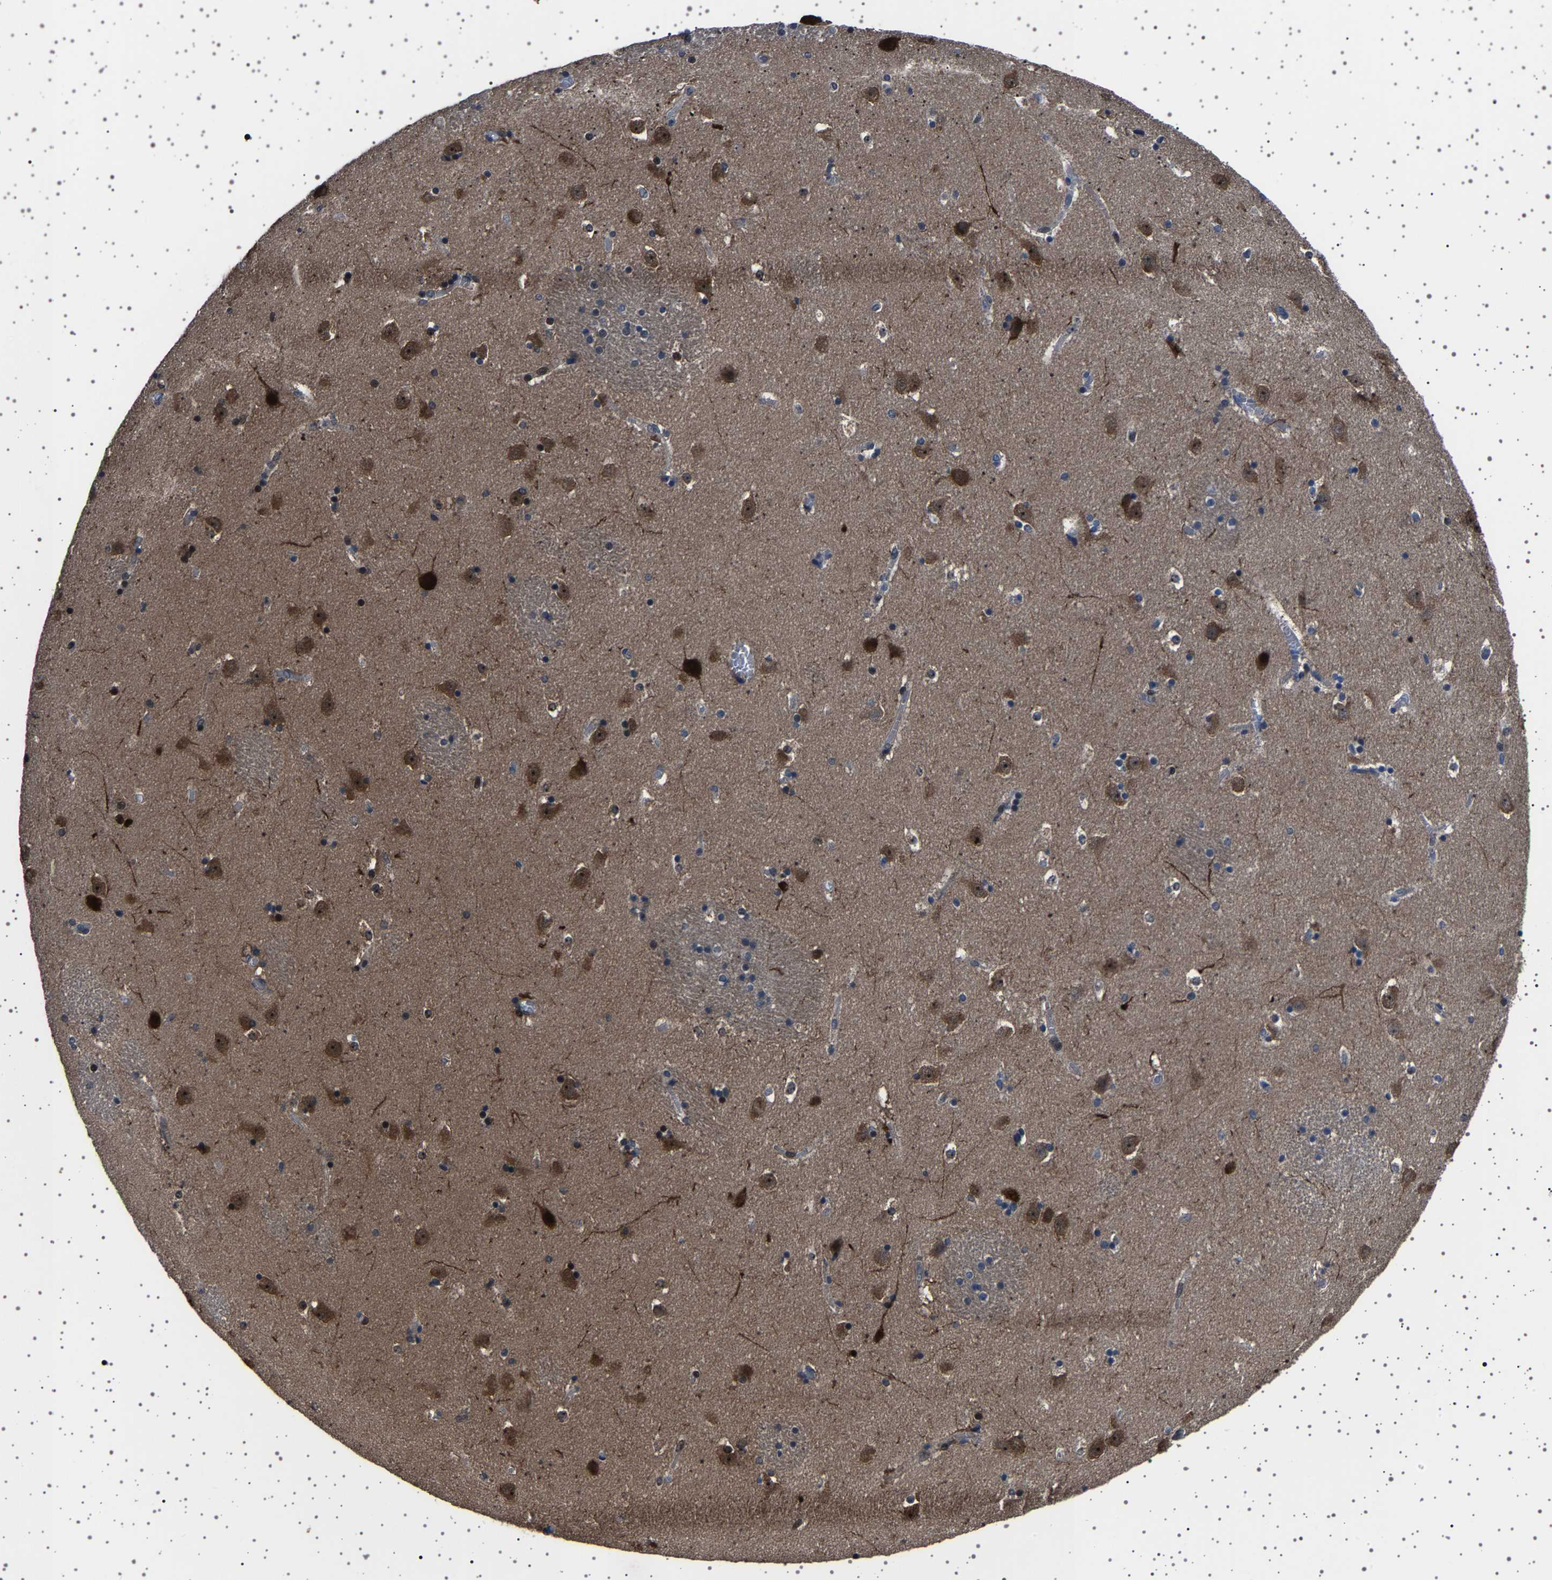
{"staining": {"intensity": "weak", "quantity": "<25%", "location": "cytoplasmic/membranous"}, "tissue": "caudate", "cell_type": "Glial cells", "image_type": "normal", "snomed": [{"axis": "morphology", "description": "Normal tissue, NOS"}, {"axis": "topography", "description": "Lateral ventricle wall"}], "caption": "This histopathology image is of normal caudate stained with IHC to label a protein in brown with the nuclei are counter-stained blue. There is no positivity in glial cells. (Stains: DAB immunohistochemistry (IHC) with hematoxylin counter stain, Microscopy: brightfield microscopy at high magnification).", "gene": "NCKAP1", "patient": {"sex": "male", "age": 45}}